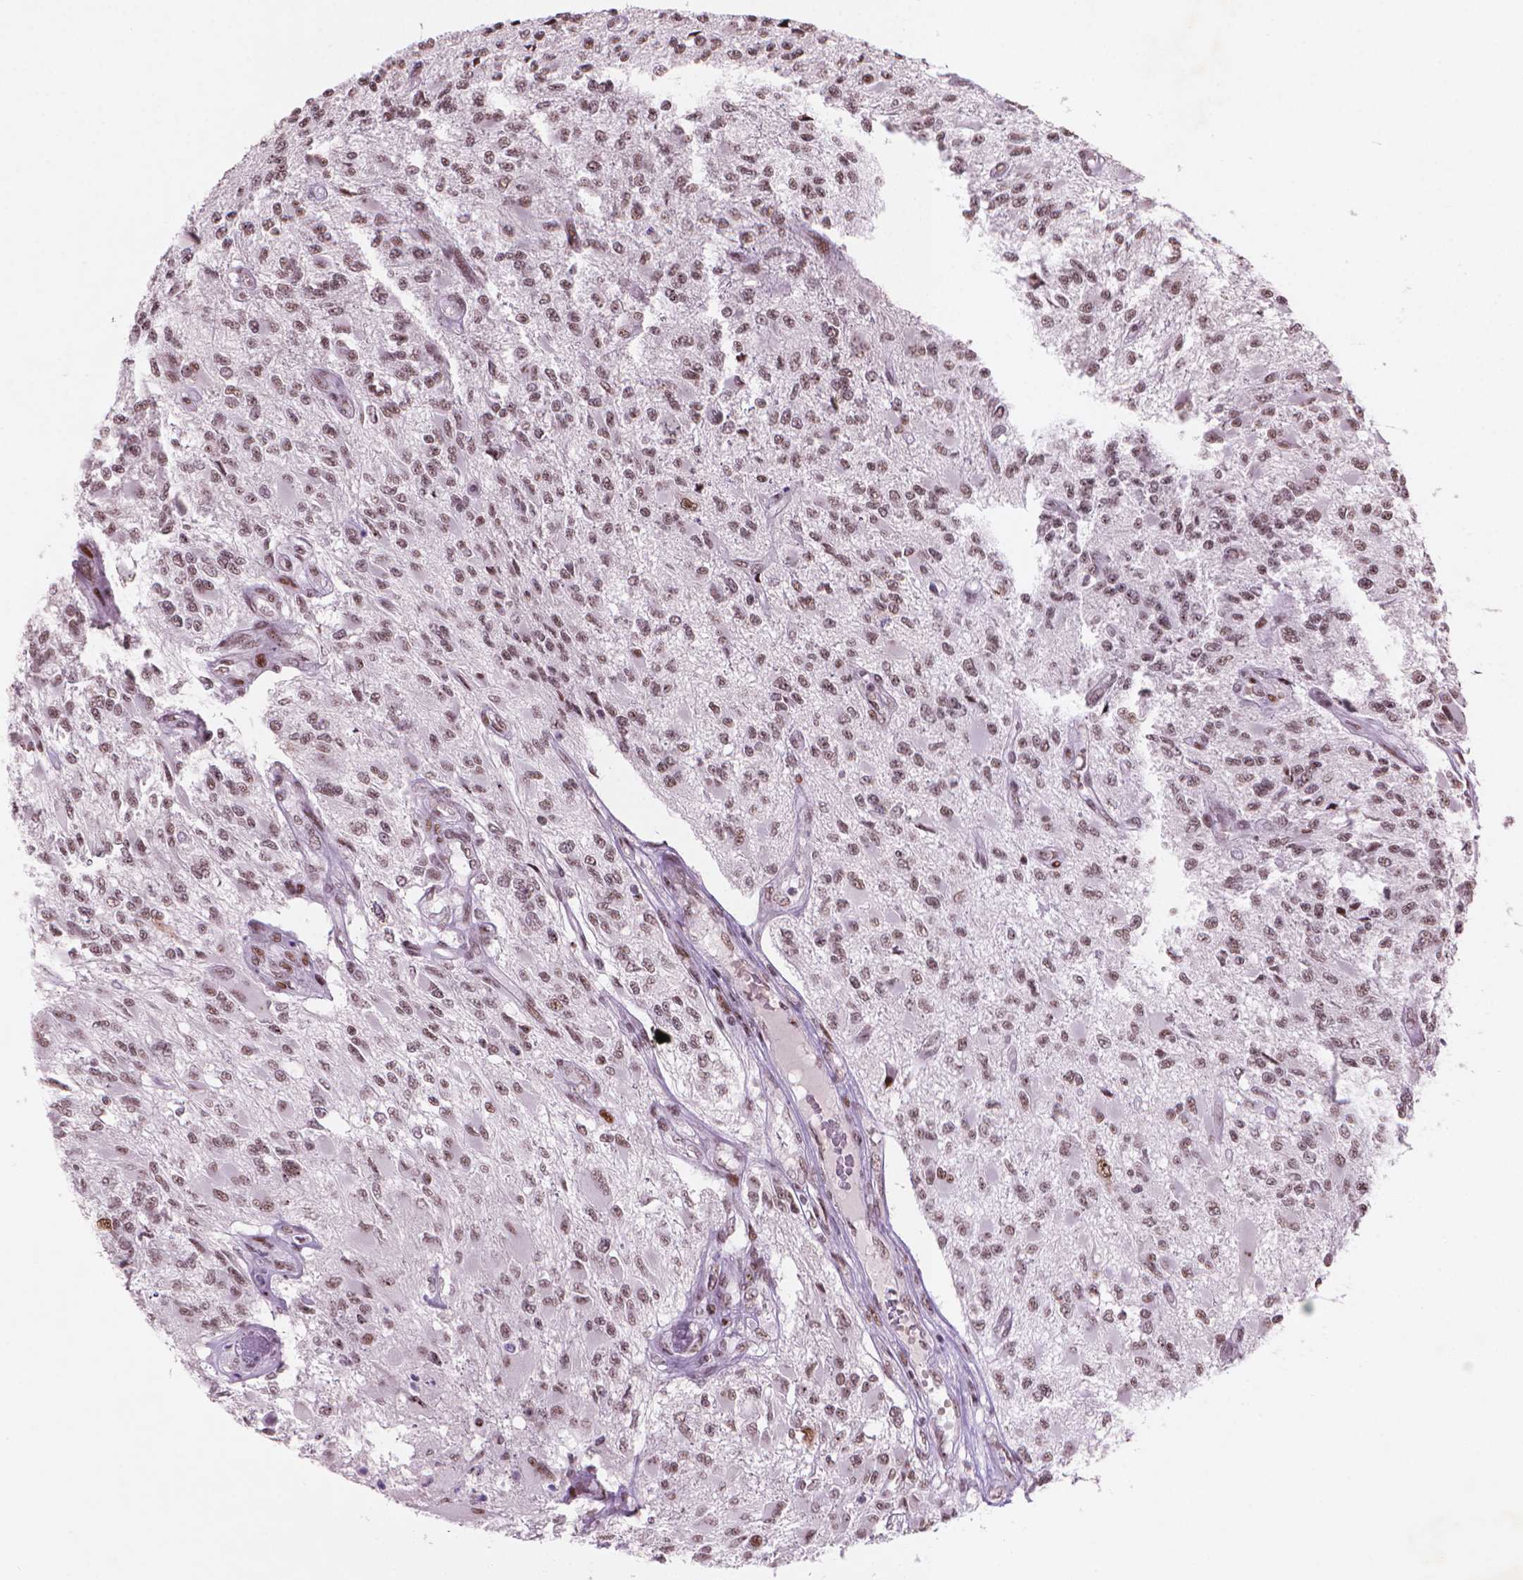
{"staining": {"intensity": "moderate", "quantity": ">75%", "location": "nuclear"}, "tissue": "glioma", "cell_type": "Tumor cells", "image_type": "cancer", "snomed": [{"axis": "morphology", "description": "Glioma, malignant, High grade"}, {"axis": "topography", "description": "Brain"}], "caption": "Immunohistochemistry (IHC) image of glioma stained for a protein (brown), which shows medium levels of moderate nuclear expression in about >75% of tumor cells.", "gene": "HES7", "patient": {"sex": "female", "age": 63}}